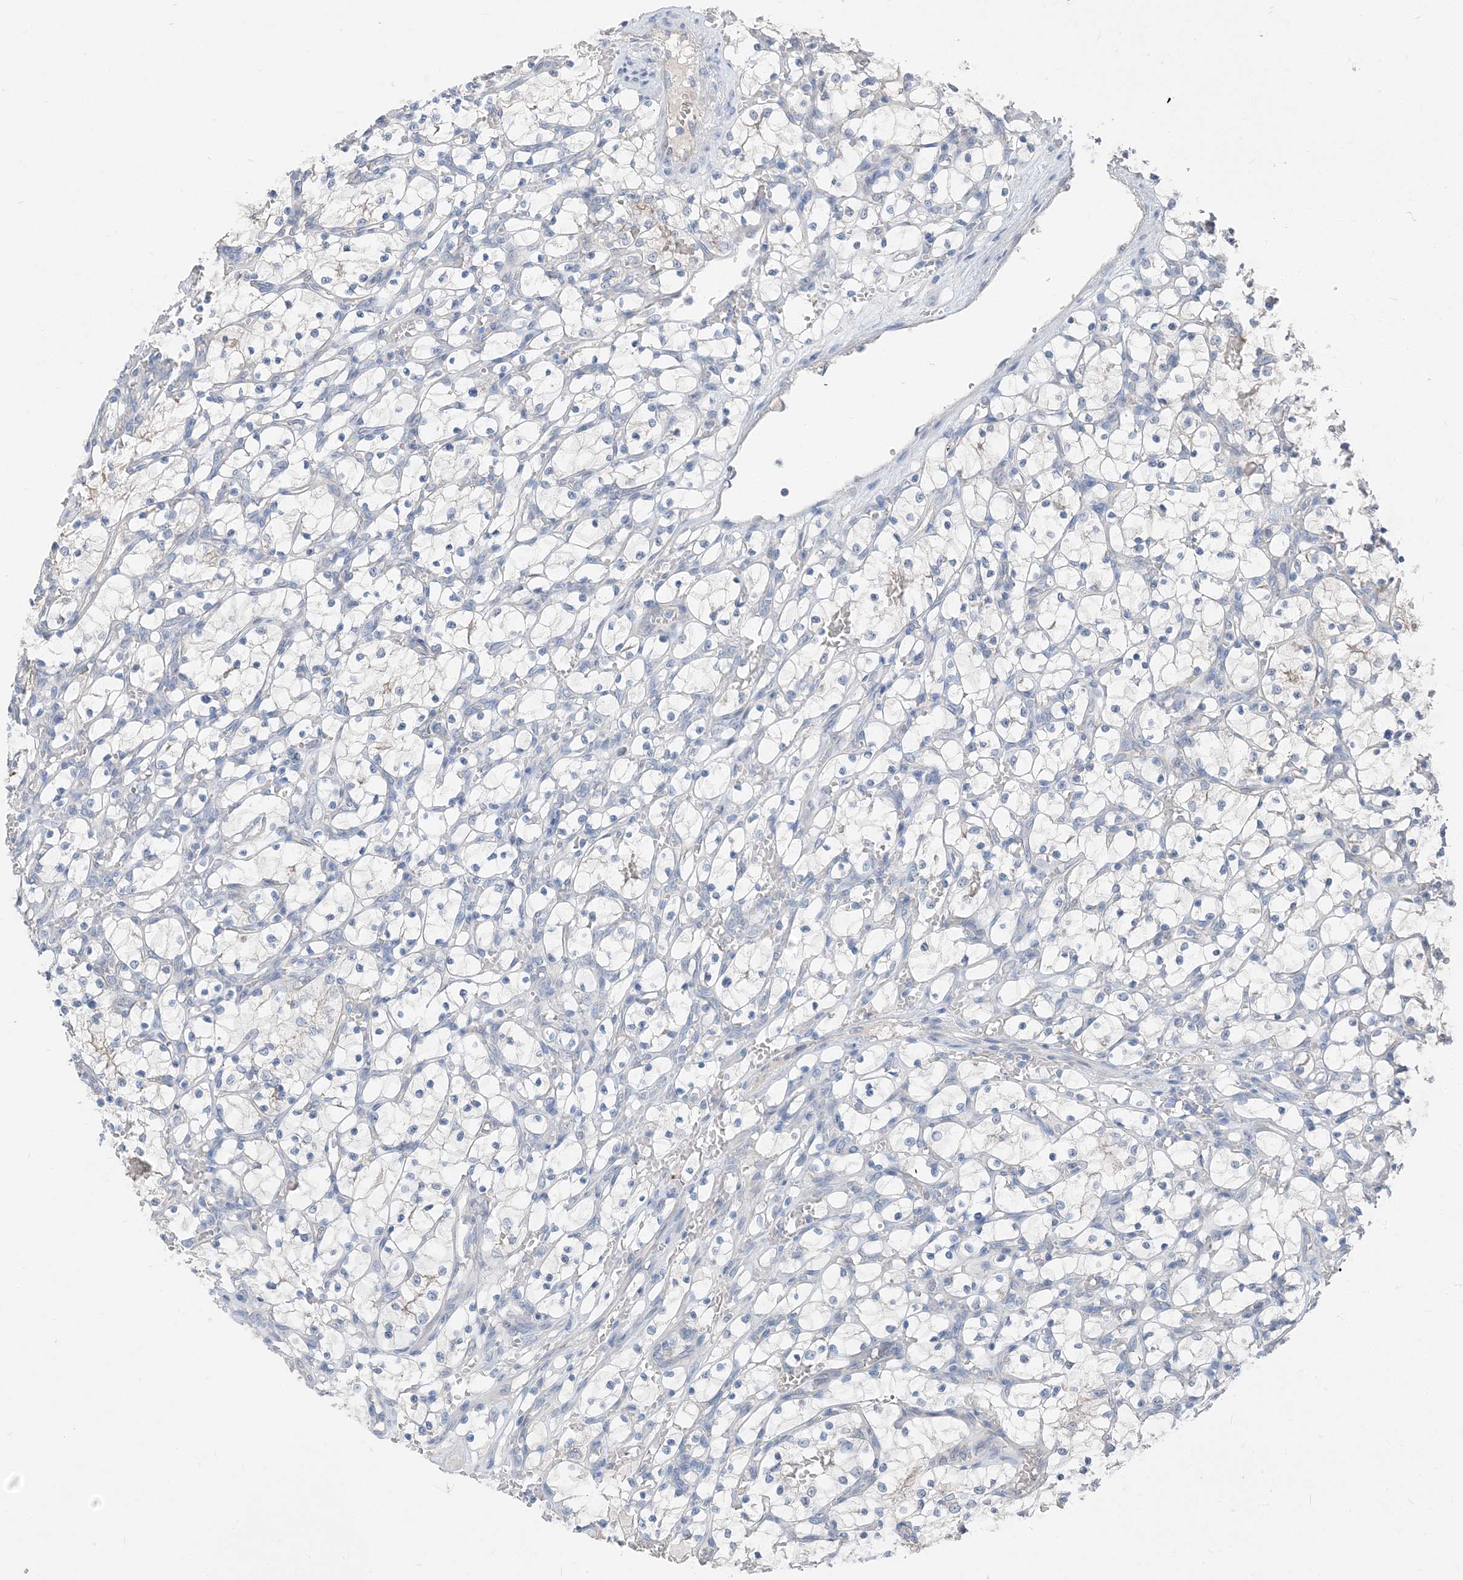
{"staining": {"intensity": "negative", "quantity": "none", "location": "none"}, "tissue": "renal cancer", "cell_type": "Tumor cells", "image_type": "cancer", "snomed": [{"axis": "morphology", "description": "Adenocarcinoma, NOS"}, {"axis": "topography", "description": "Kidney"}], "caption": "Adenocarcinoma (renal) was stained to show a protein in brown. There is no significant positivity in tumor cells.", "gene": "NCOA7", "patient": {"sex": "female", "age": 69}}